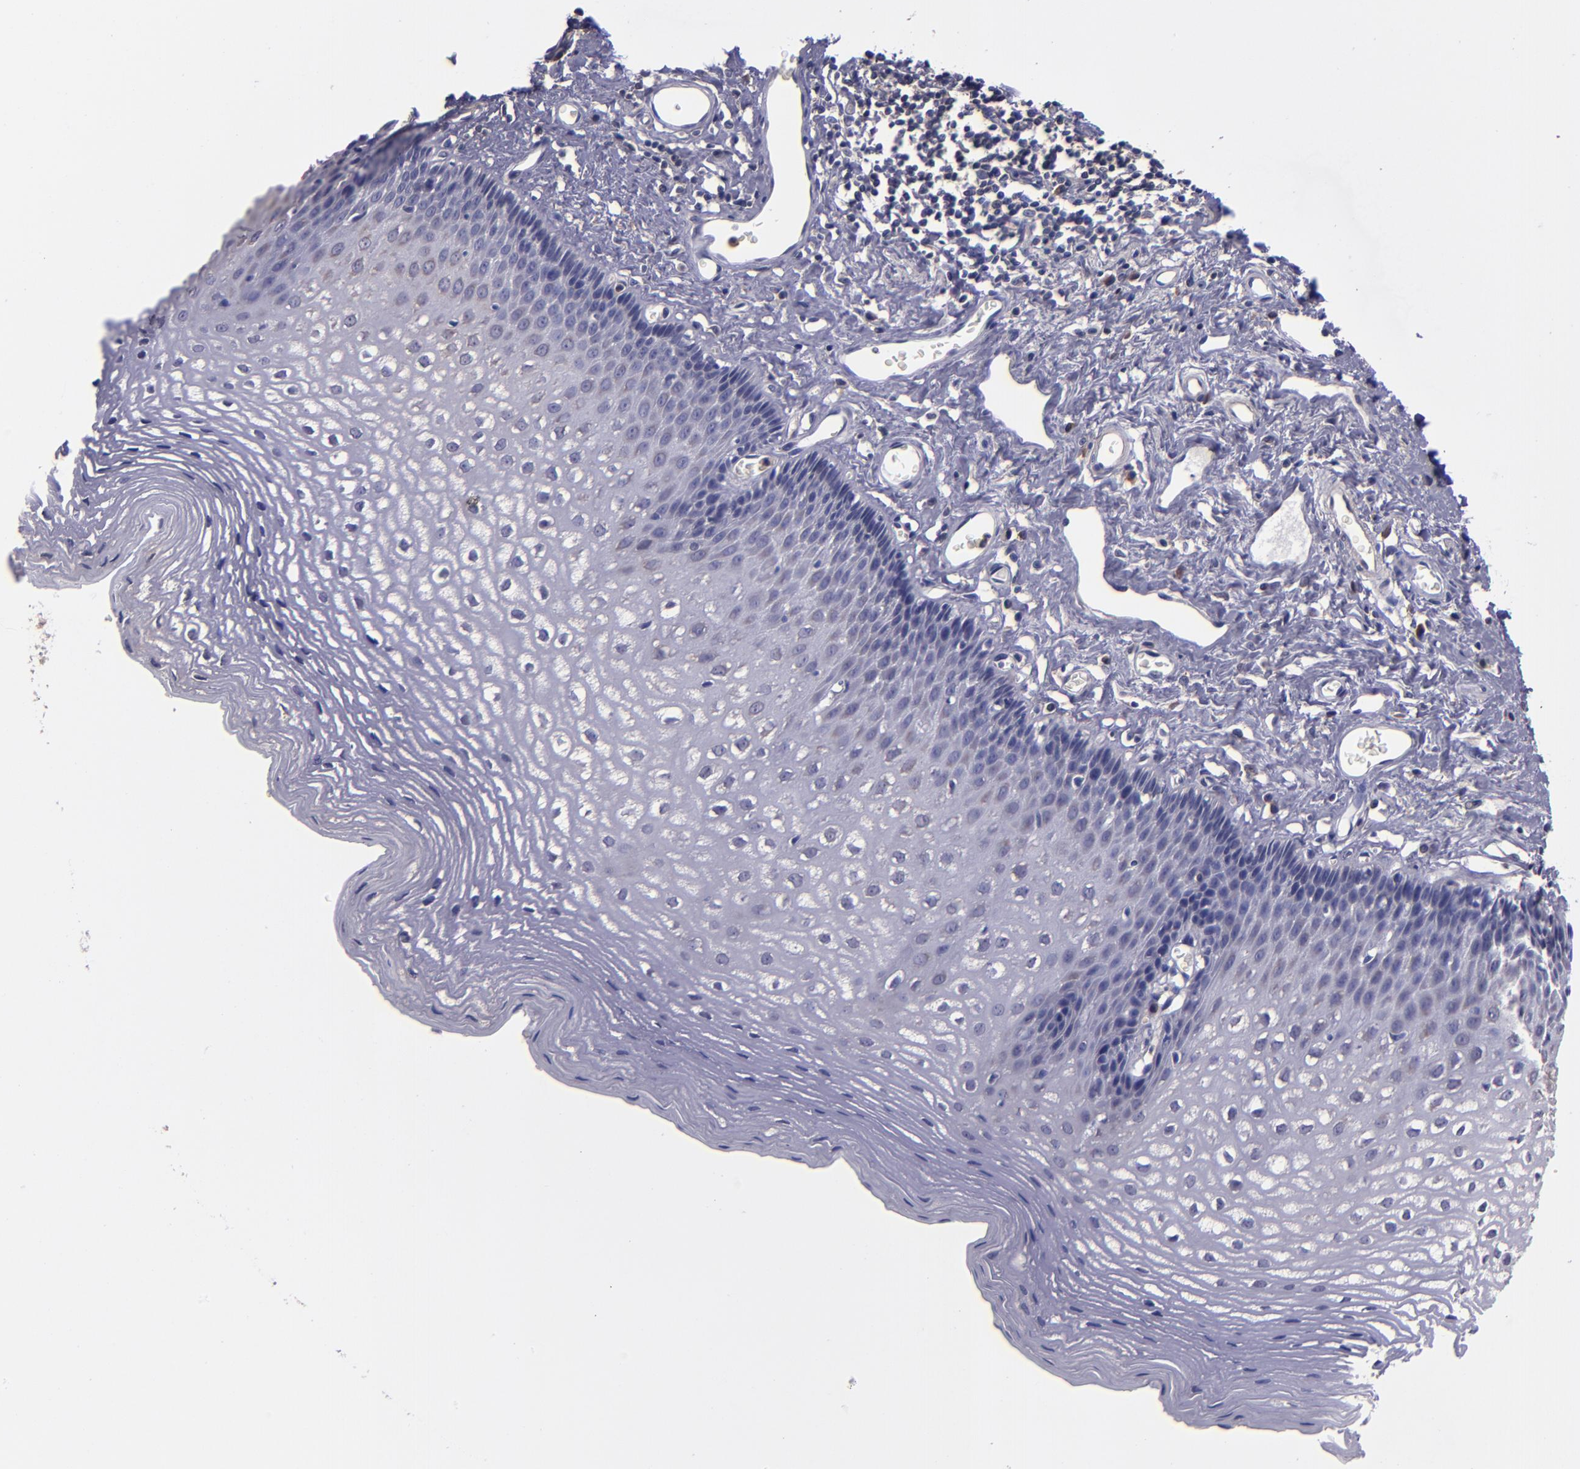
{"staining": {"intensity": "weak", "quantity": "<25%", "location": "cytoplasmic/membranous"}, "tissue": "esophagus", "cell_type": "Squamous epithelial cells", "image_type": "normal", "snomed": [{"axis": "morphology", "description": "Normal tissue, NOS"}, {"axis": "topography", "description": "Esophagus"}], "caption": "Esophagus stained for a protein using immunohistochemistry (IHC) exhibits no positivity squamous epithelial cells.", "gene": "CARS1", "patient": {"sex": "female", "age": 70}}